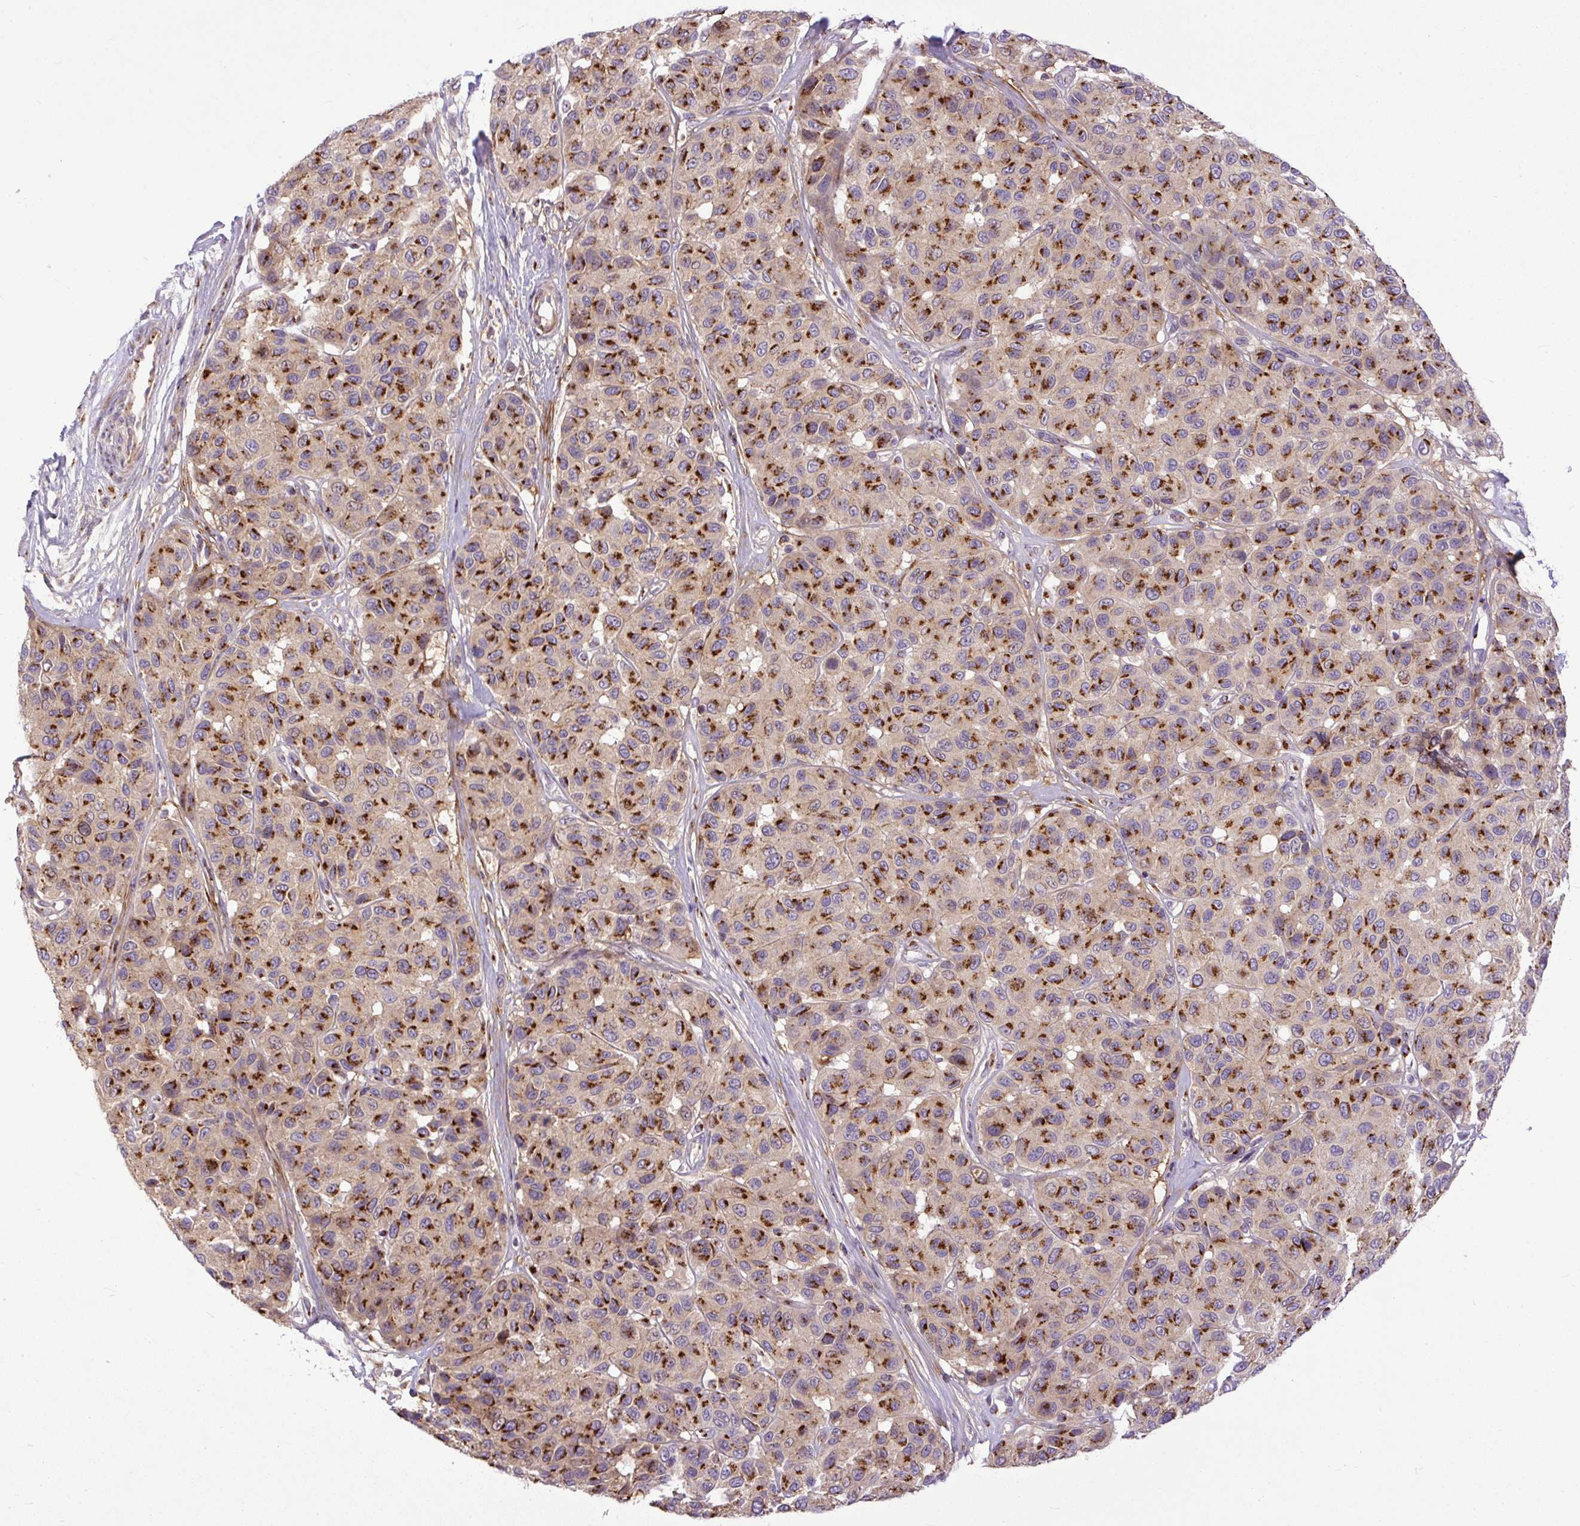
{"staining": {"intensity": "strong", "quantity": ">75%", "location": "cytoplasmic/membranous"}, "tissue": "melanoma", "cell_type": "Tumor cells", "image_type": "cancer", "snomed": [{"axis": "morphology", "description": "Malignant melanoma, NOS"}, {"axis": "topography", "description": "Skin"}], "caption": "Protein staining exhibits strong cytoplasmic/membranous positivity in approximately >75% of tumor cells in melanoma.", "gene": "MSMP", "patient": {"sex": "female", "age": 66}}